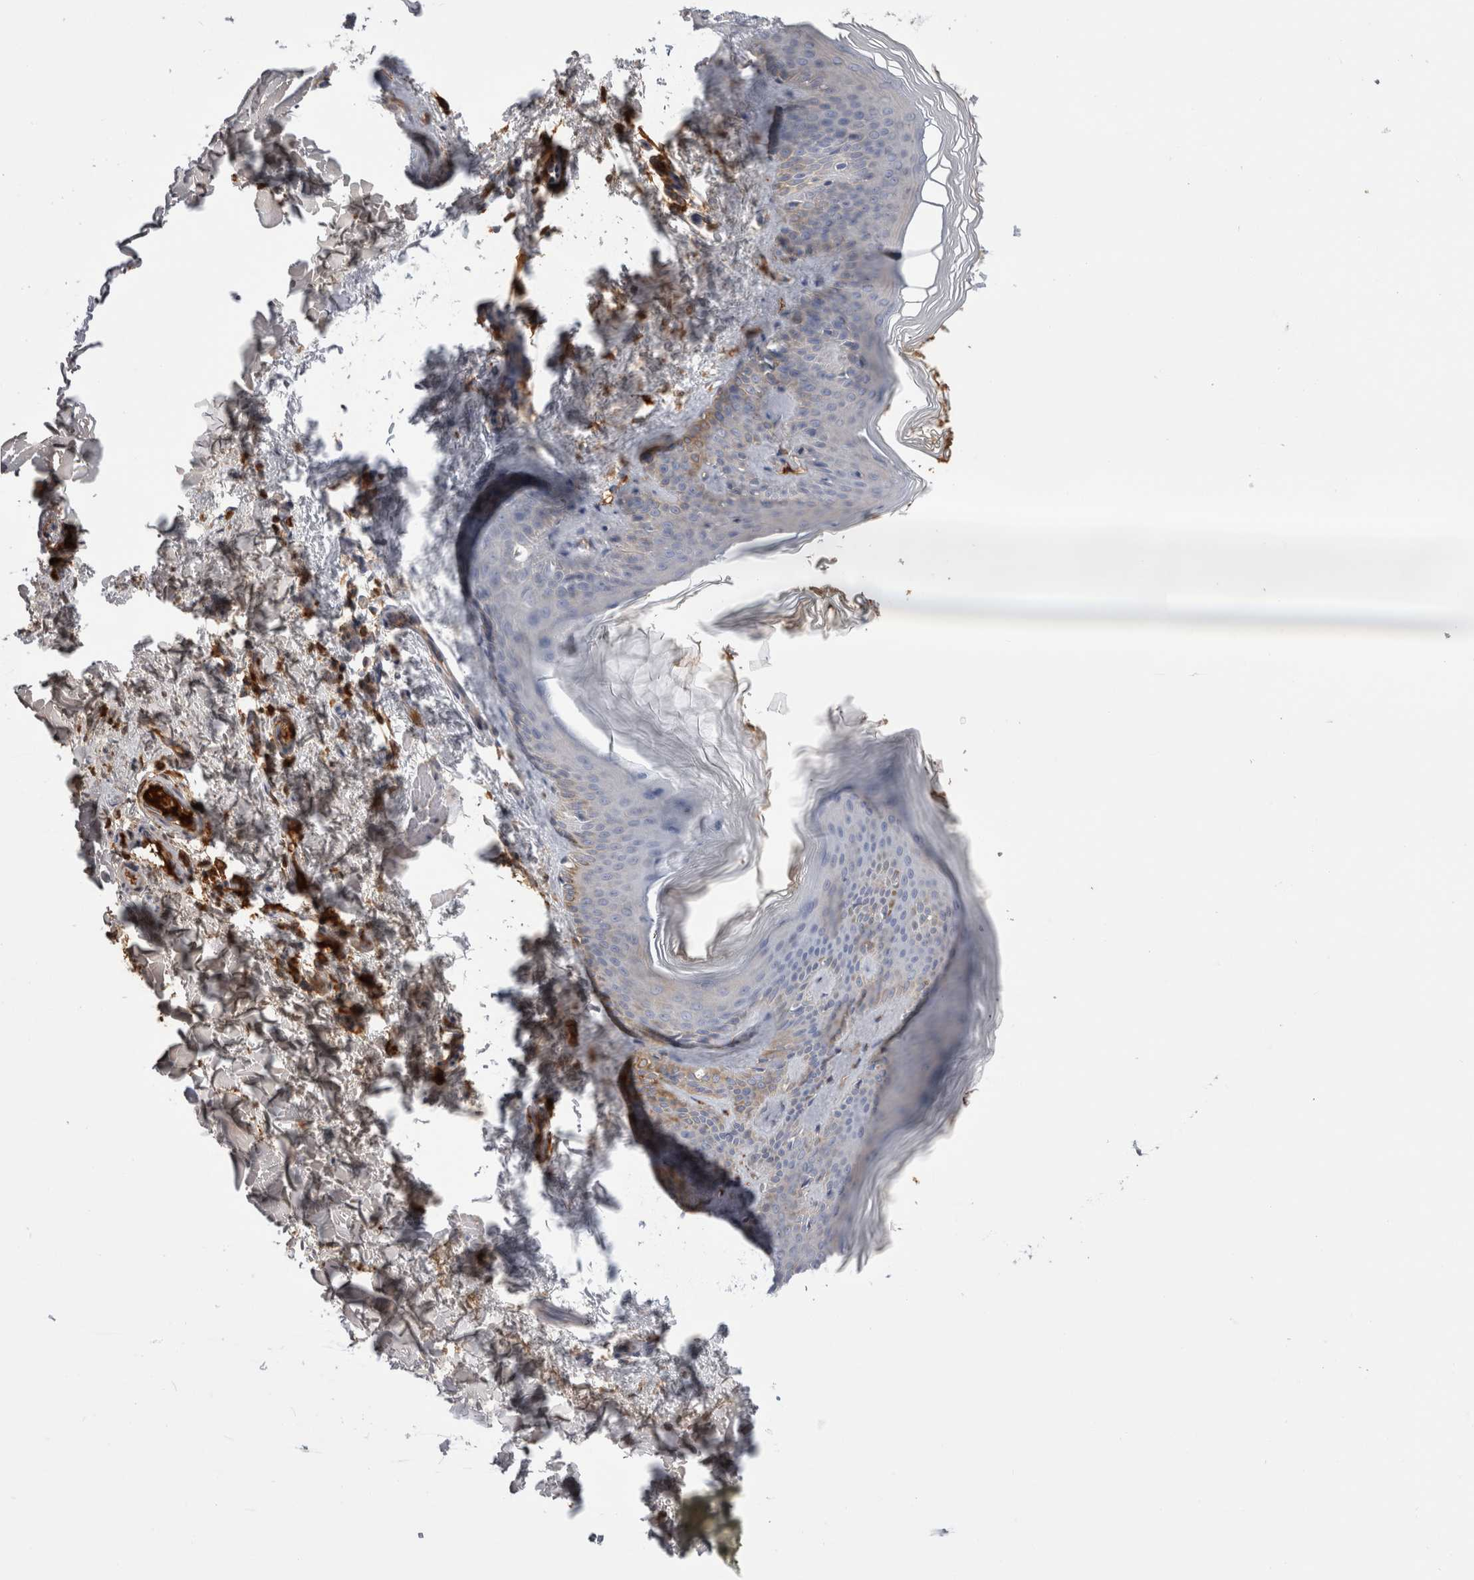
{"staining": {"intensity": "weak", "quantity": "25%-75%", "location": "cytoplasmic/membranous"}, "tissue": "skin", "cell_type": "Fibroblasts", "image_type": "normal", "snomed": [{"axis": "morphology", "description": "Normal tissue, NOS"}, {"axis": "topography", "description": "Skin"}], "caption": "Protein expression analysis of benign human skin reveals weak cytoplasmic/membranous expression in approximately 25%-75% of fibroblasts.", "gene": "TBCE", "patient": {"sex": "female", "age": 27}}